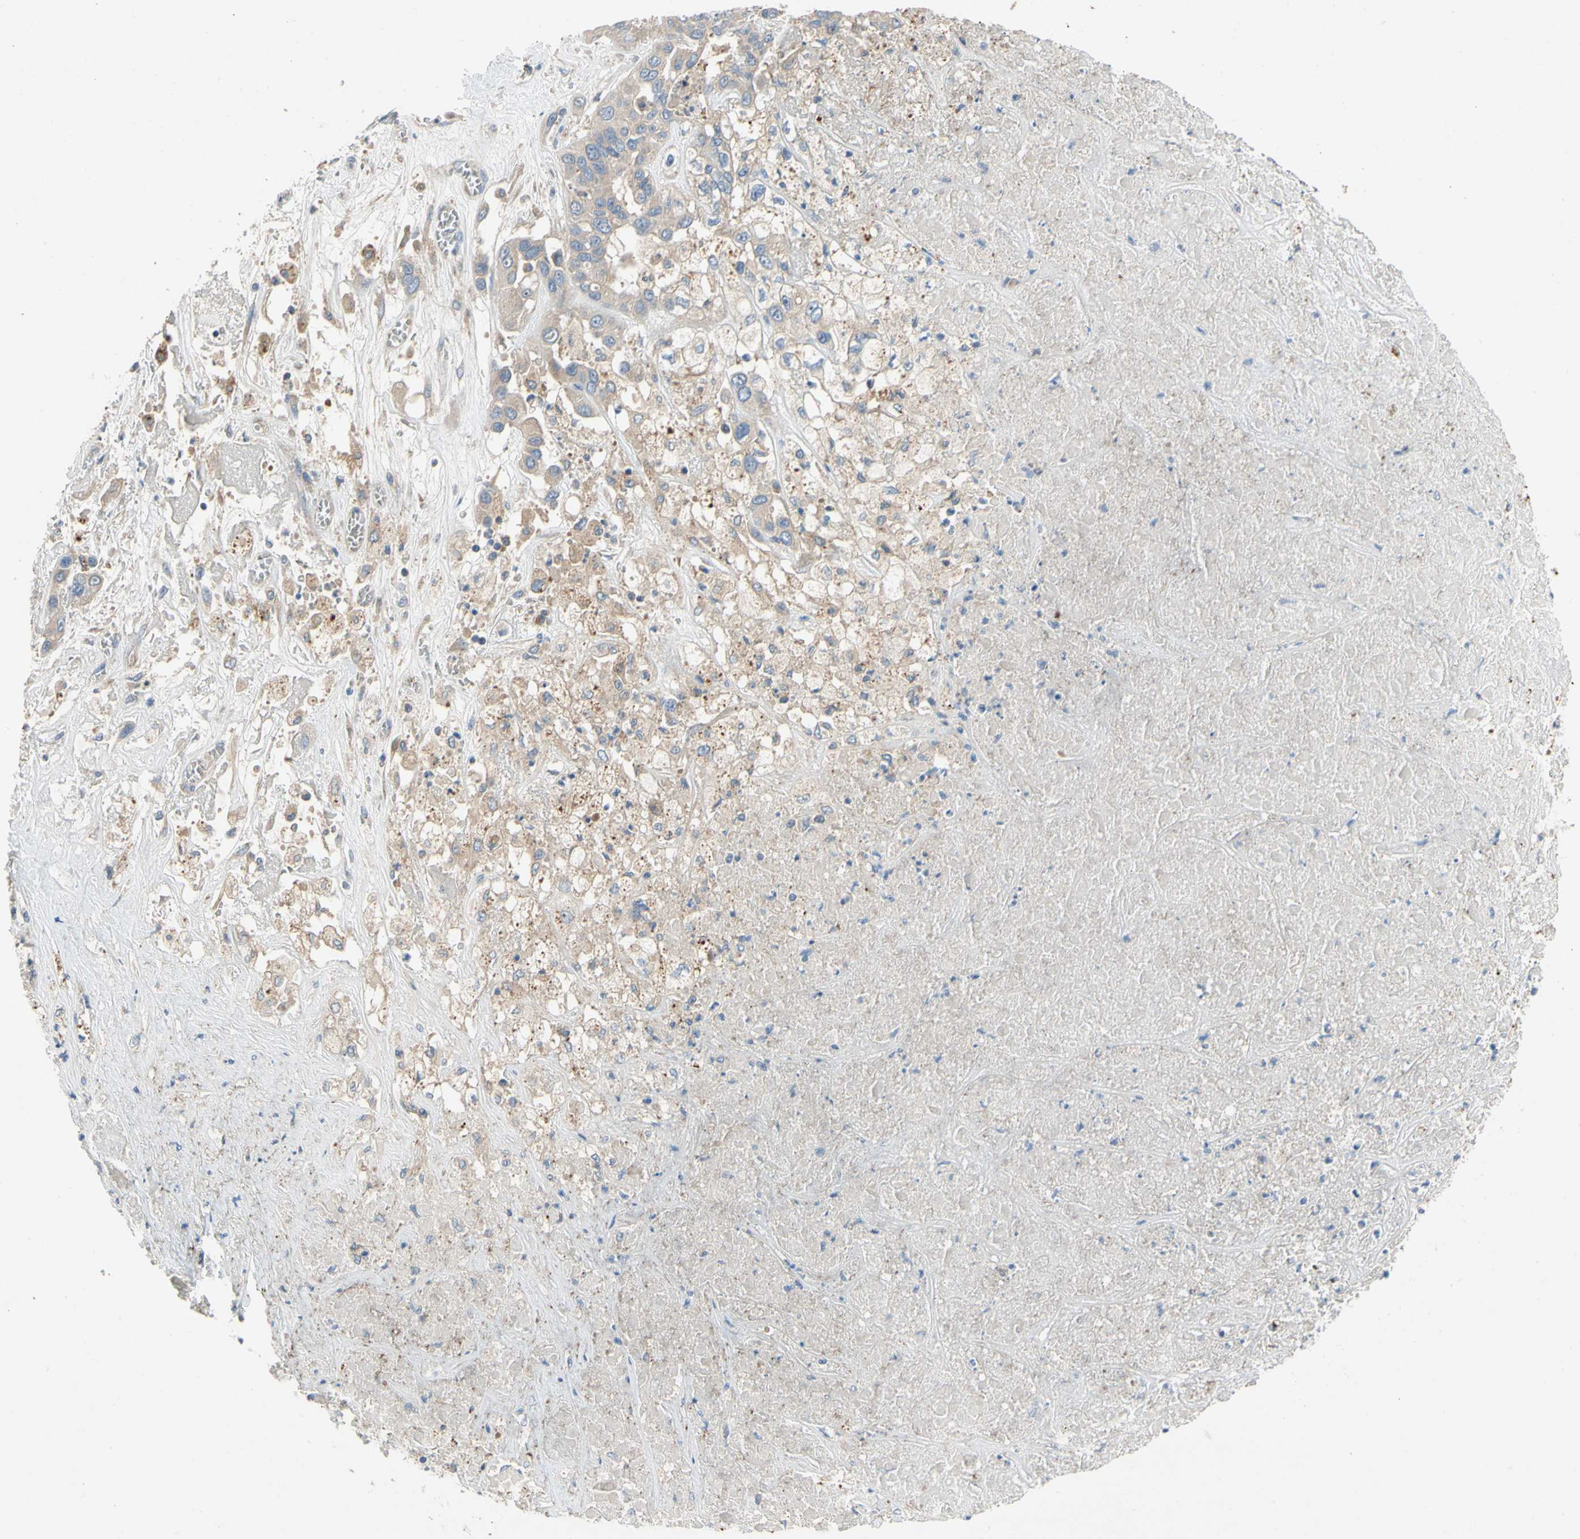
{"staining": {"intensity": "weak", "quantity": "25%-75%", "location": "cytoplasmic/membranous"}, "tissue": "liver cancer", "cell_type": "Tumor cells", "image_type": "cancer", "snomed": [{"axis": "morphology", "description": "Cholangiocarcinoma"}, {"axis": "topography", "description": "Liver"}], "caption": "Liver cancer tissue reveals weak cytoplasmic/membranous positivity in approximately 25%-75% of tumor cells, visualized by immunohistochemistry.", "gene": "KLHDC8B", "patient": {"sex": "female", "age": 52}}